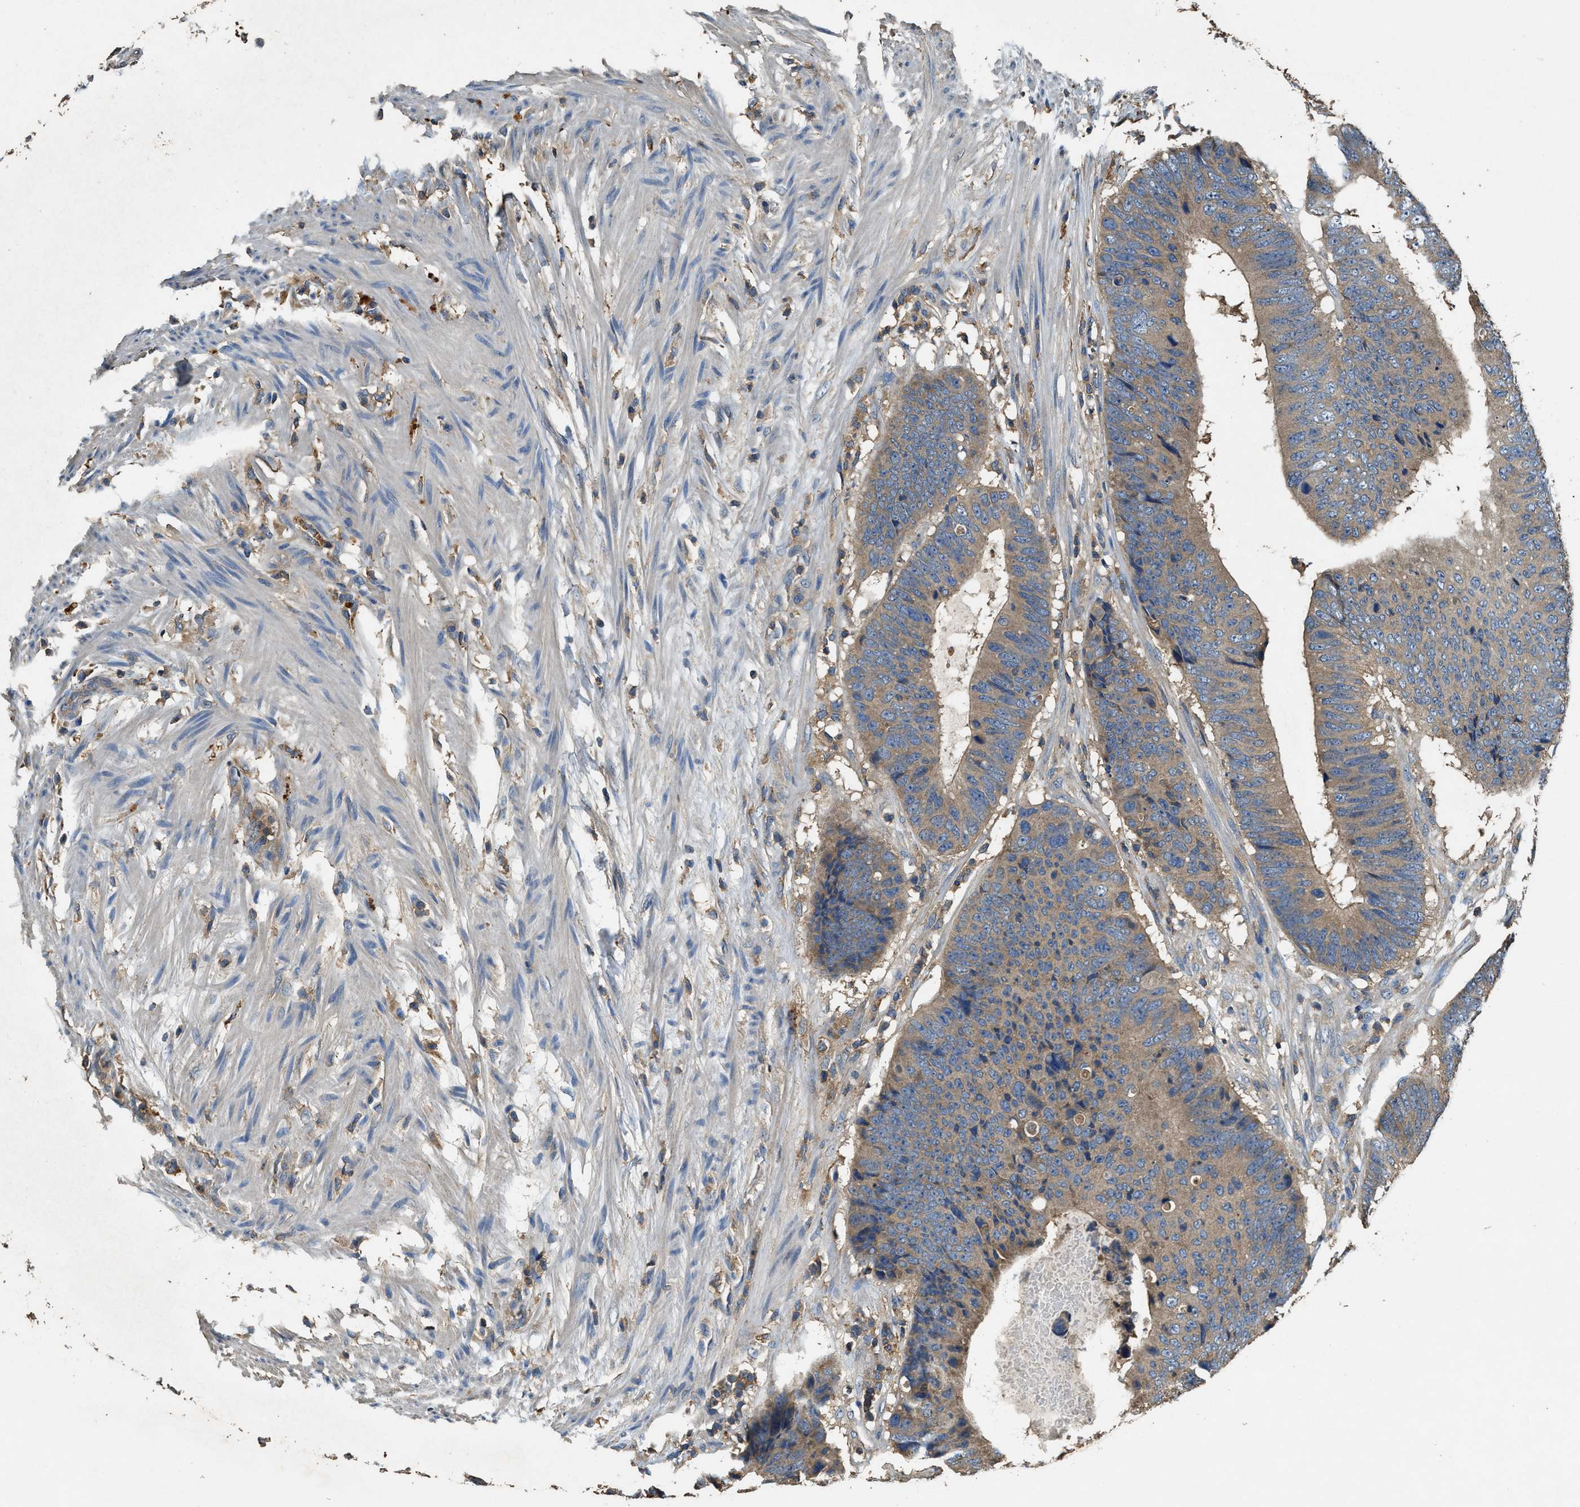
{"staining": {"intensity": "weak", "quantity": ">75%", "location": "cytoplasmic/membranous"}, "tissue": "colorectal cancer", "cell_type": "Tumor cells", "image_type": "cancer", "snomed": [{"axis": "morphology", "description": "Adenocarcinoma, NOS"}, {"axis": "topography", "description": "Colon"}], "caption": "The image displays a brown stain indicating the presence of a protein in the cytoplasmic/membranous of tumor cells in colorectal cancer.", "gene": "BLOC1S1", "patient": {"sex": "male", "age": 56}}